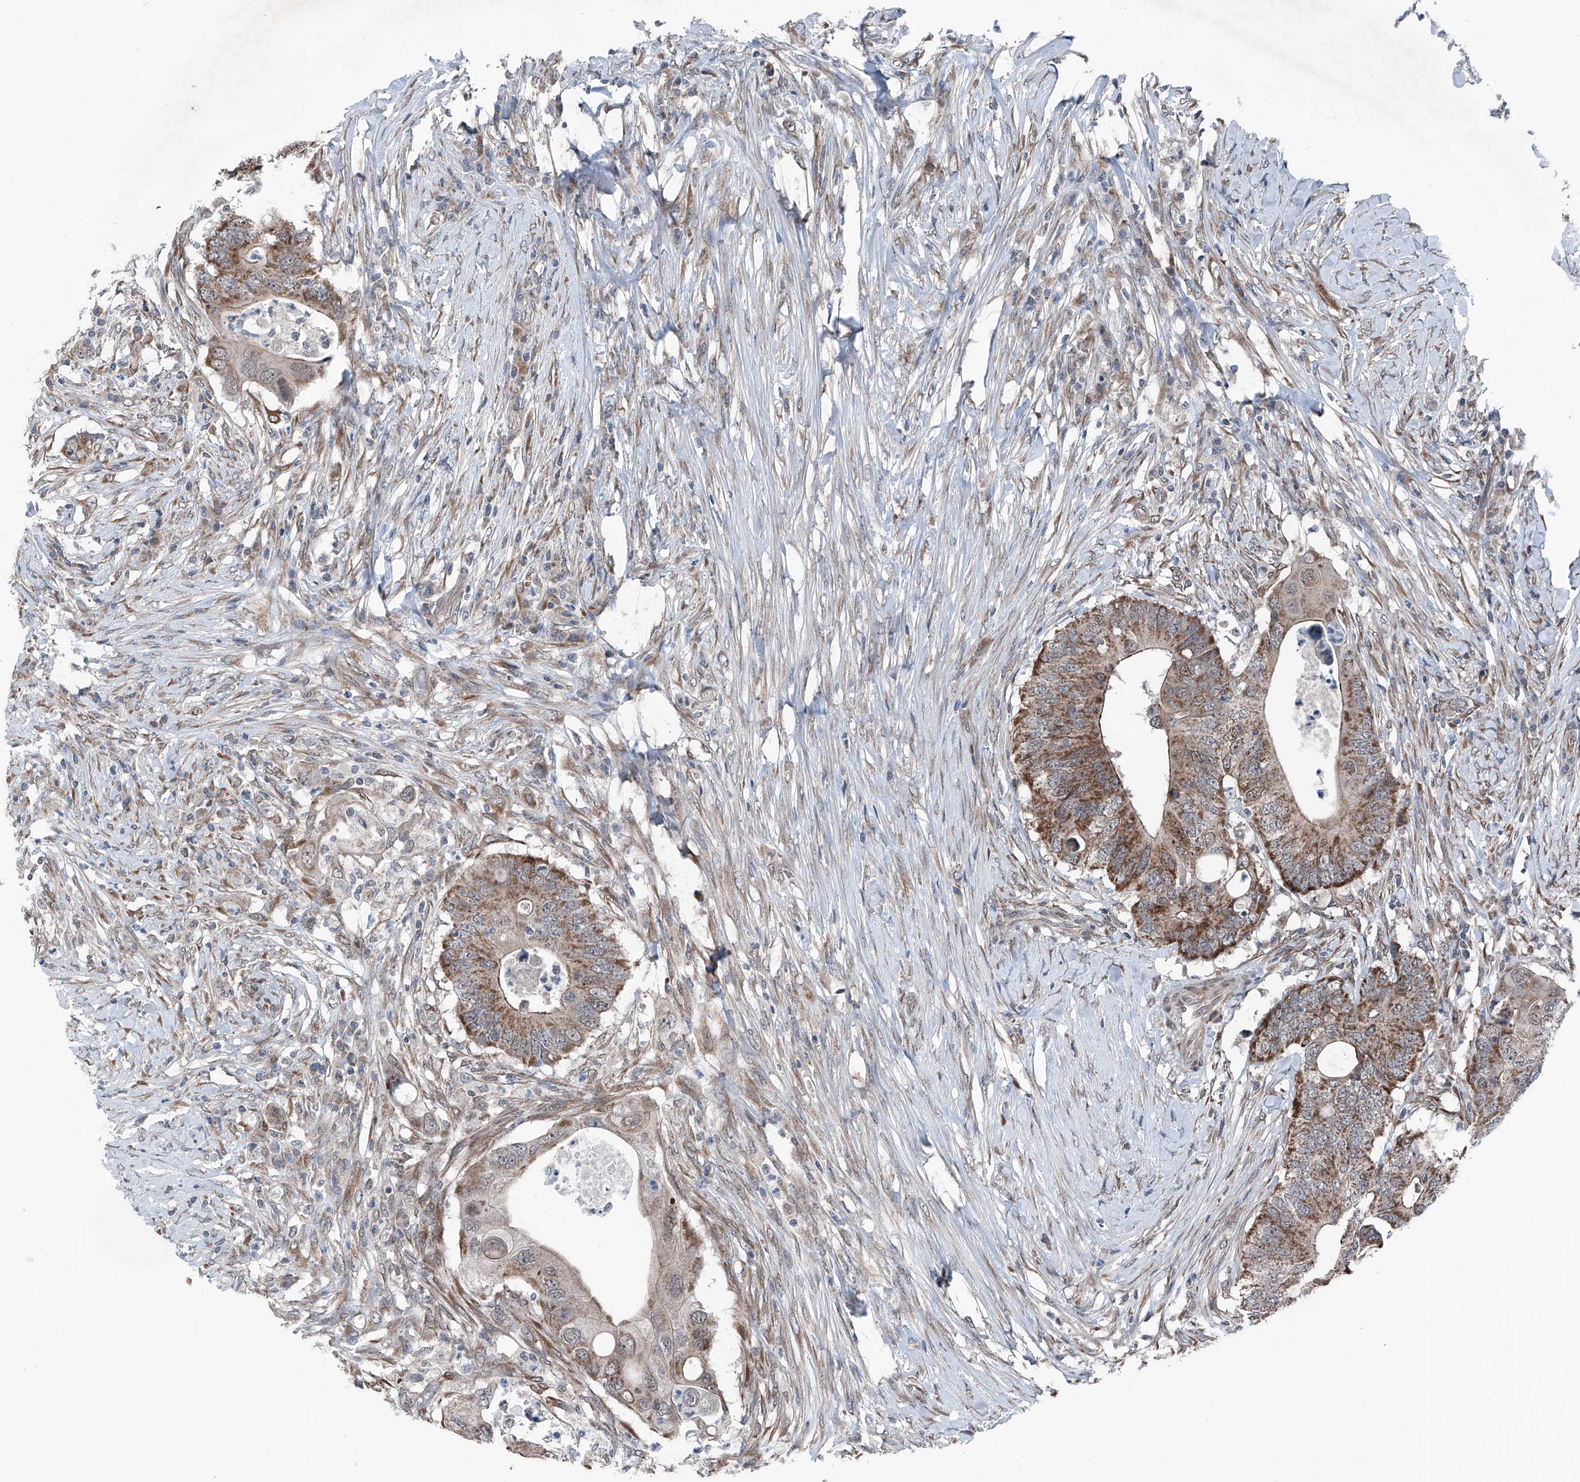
{"staining": {"intensity": "strong", "quantity": ">75%", "location": "cytoplasmic/membranous"}, "tissue": "colorectal cancer", "cell_type": "Tumor cells", "image_type": "cancer", "snomed": [{"axis": "morphology", "description": "Adenocarcinoma, NOS"}, {"axis": "topography", "description": "Colon"}], "caption": "A micrograph of colorectal cancer stained for a protein exhibits strong cytoplasmic/membranous brown staining in tumor cells.", "gene": "COA7", "patient": {"sex": "male", "age": 71}}